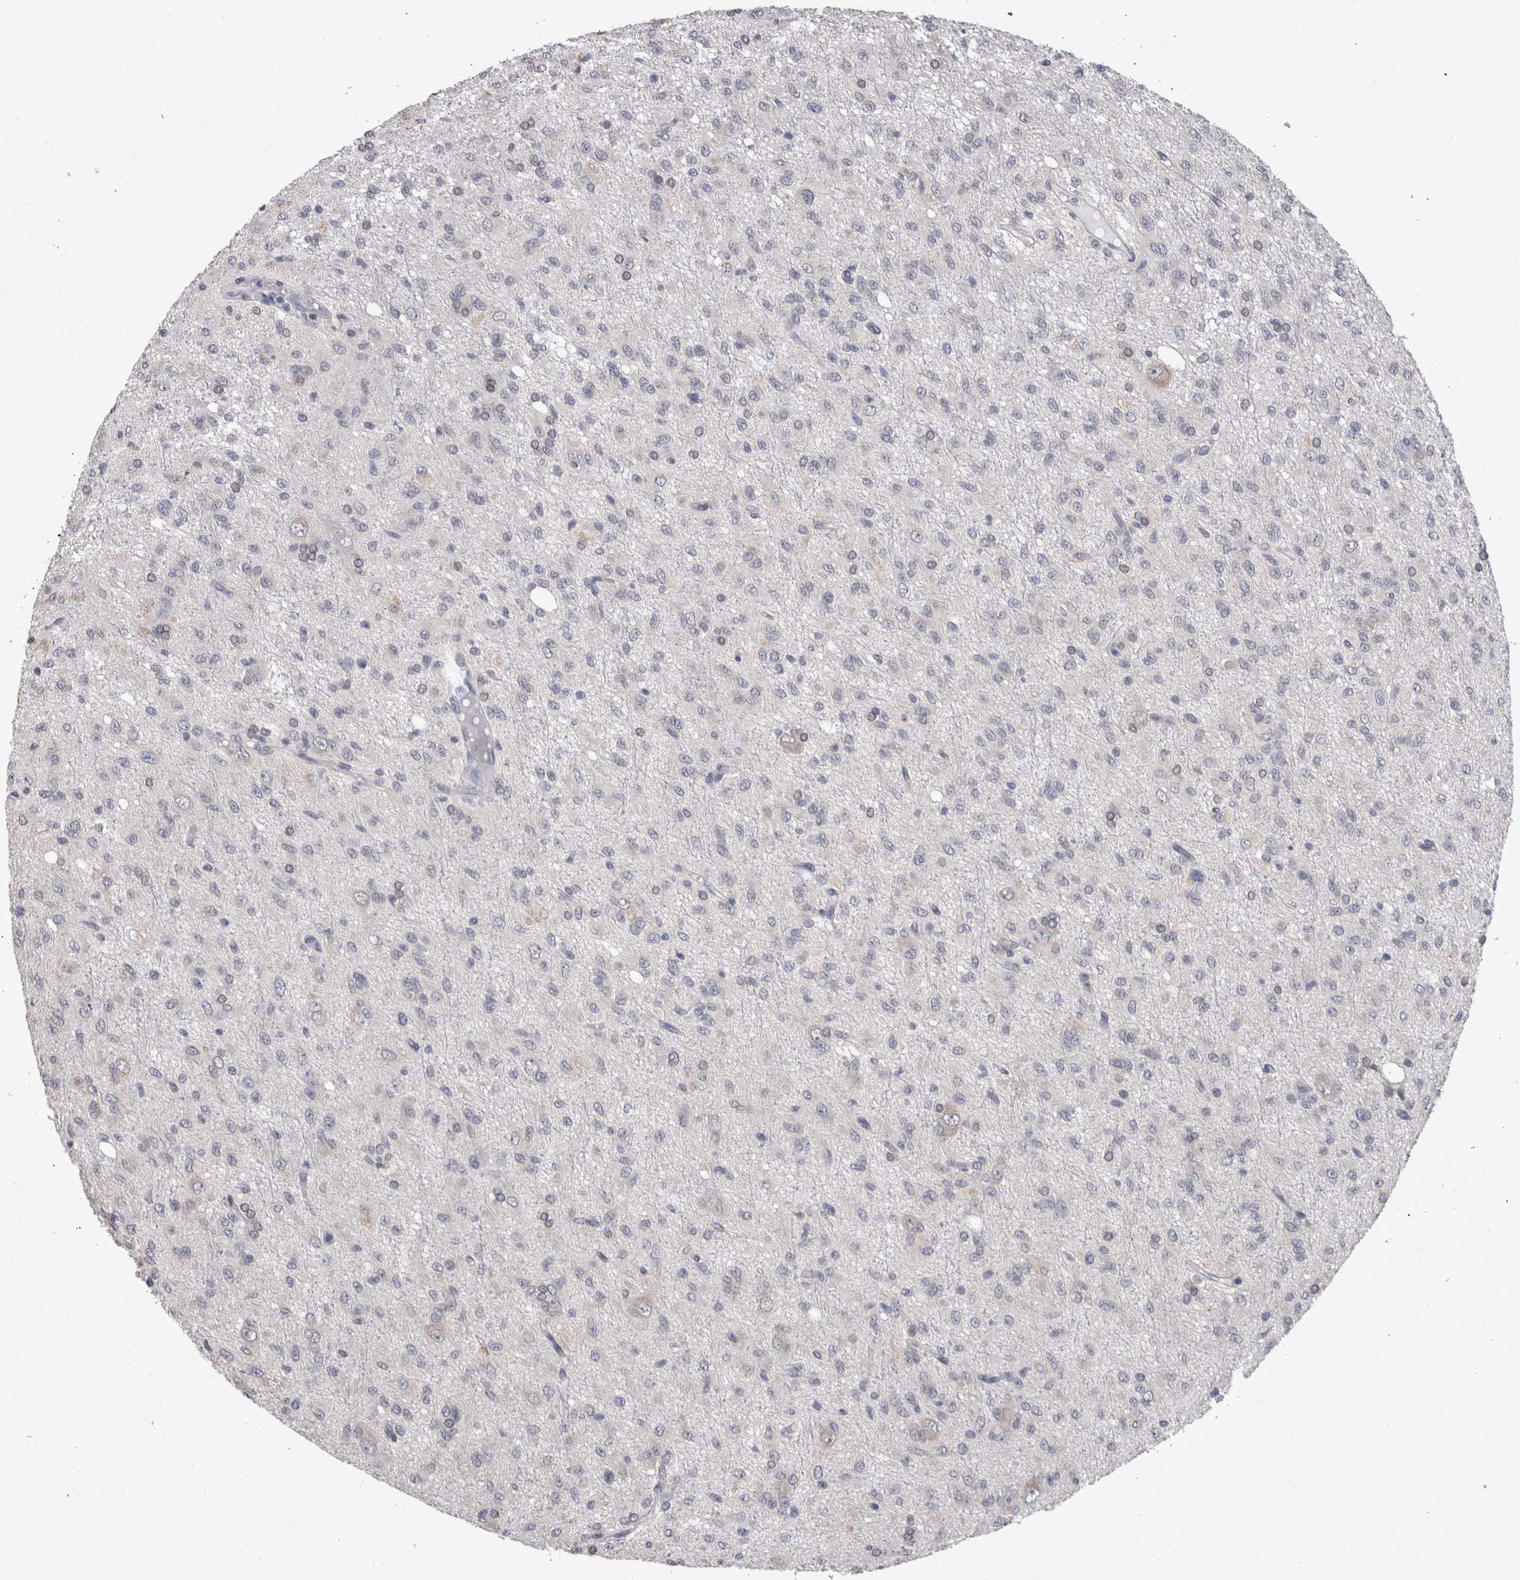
{"staining": {"intensity": "negative", "quantity": "none", "location": "none"}, "tissue": "glioma", "cell_type": "Tumor cells", "image_type": "cancer", "snomed": [{"axis": "morphology", "description": "Glioma, malignant, High grade"}, {"axis": "topography", "description": "Brain"}], "caption": "A micrograph of glioma stained for a protein shows no brown staining in tumor cells. The staining is performed using DAB brown chromogen with nuclei counter-stained in using hematoxylin.", "gene": "FHOD3", "patient": {"sex": "female", "age": 59}}